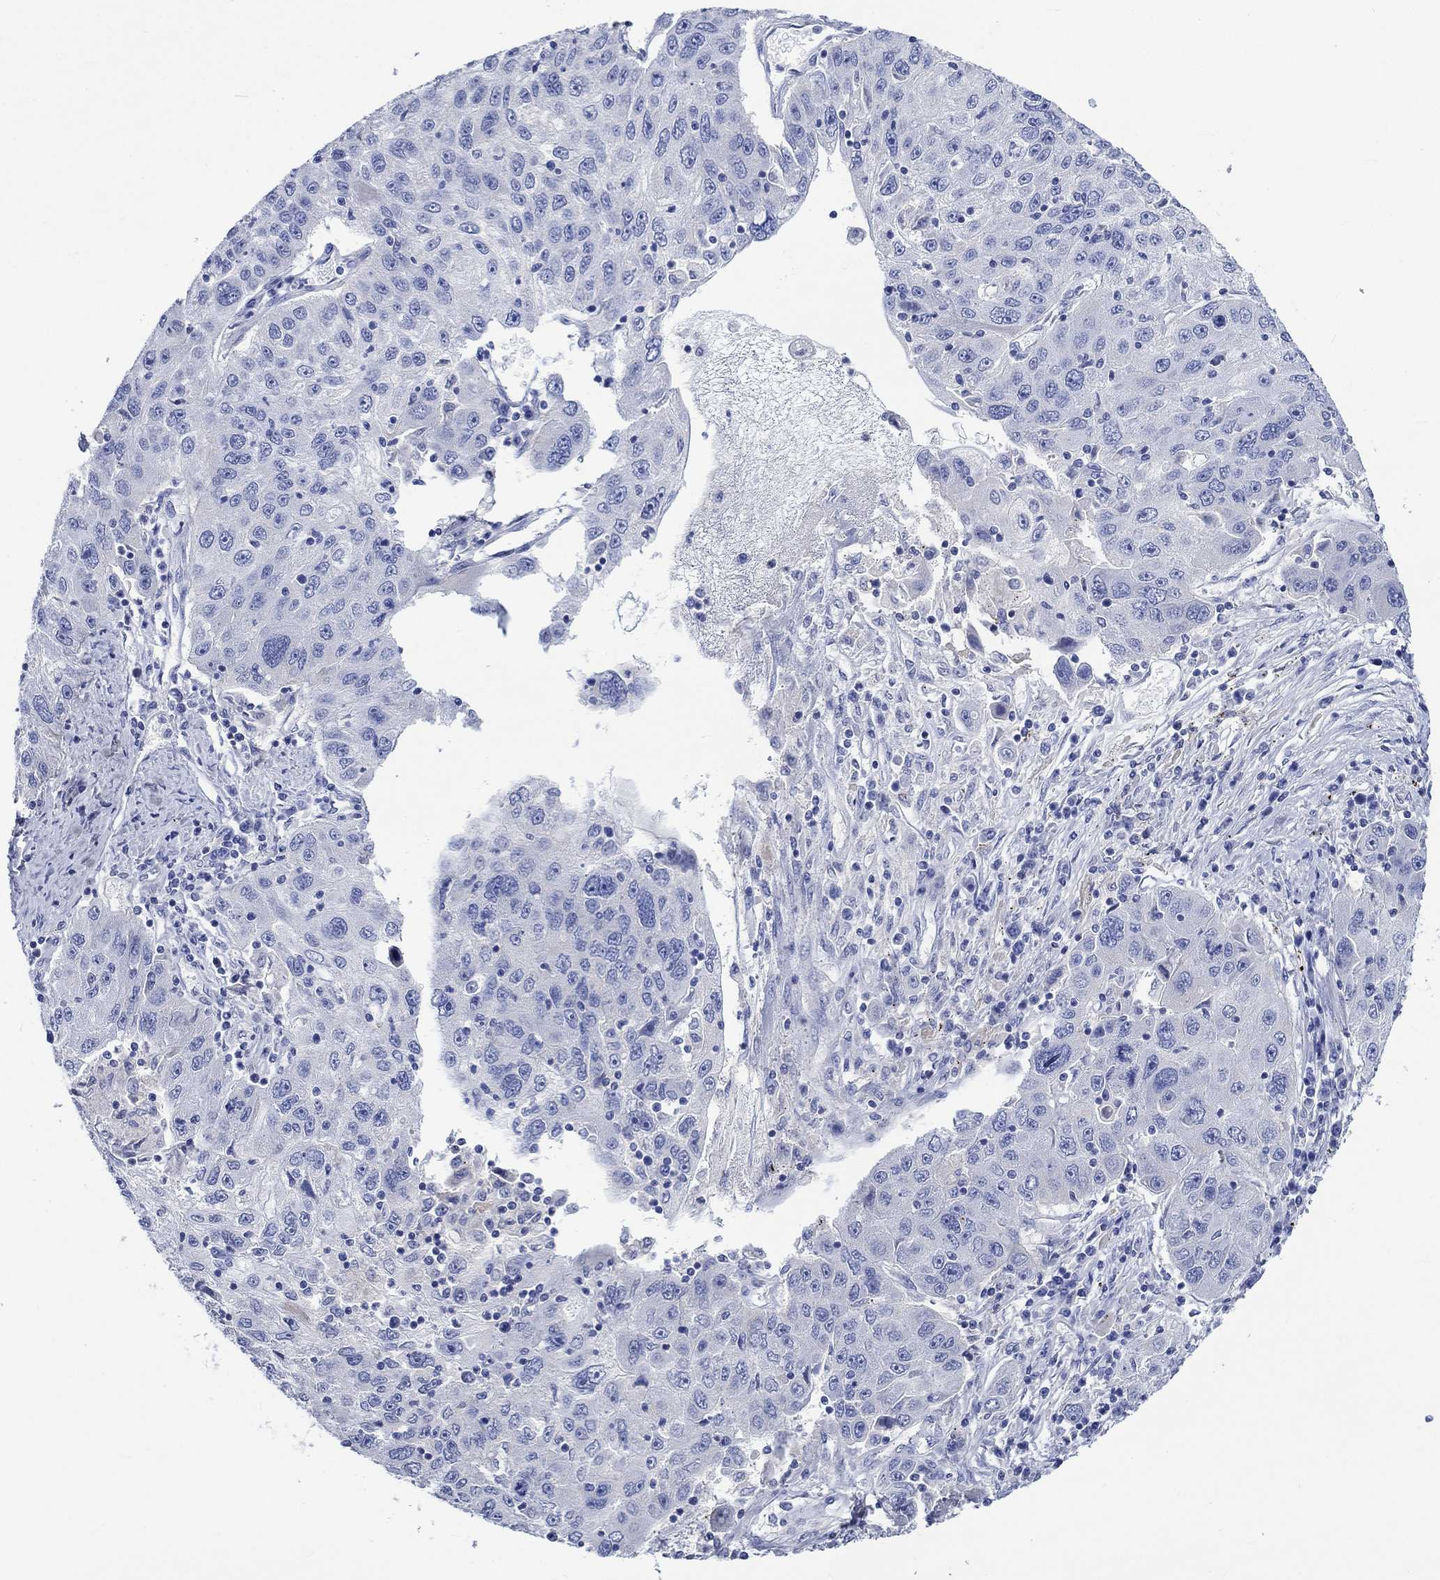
{"staining": {"intensity": "negative", "quantity": "none", "location": "none"}, "tissue": "stomach cancer", "cell_type": "Tumor cells", "image_type": "cancer", "snomed": [{"axis": "morphology", "description": "Adenocarcinoma, NOS"}, {"axis": "topography", "description": "Stomach"}], "caption": "Immunohistochemistry (IHC) micrograph of adenocarcinoma (stomach) stained for a protein (brown), which exhibits no staining in tumor cells.", "gene": "NRIP3", "patient": {"sex": "male", "age": 56}}